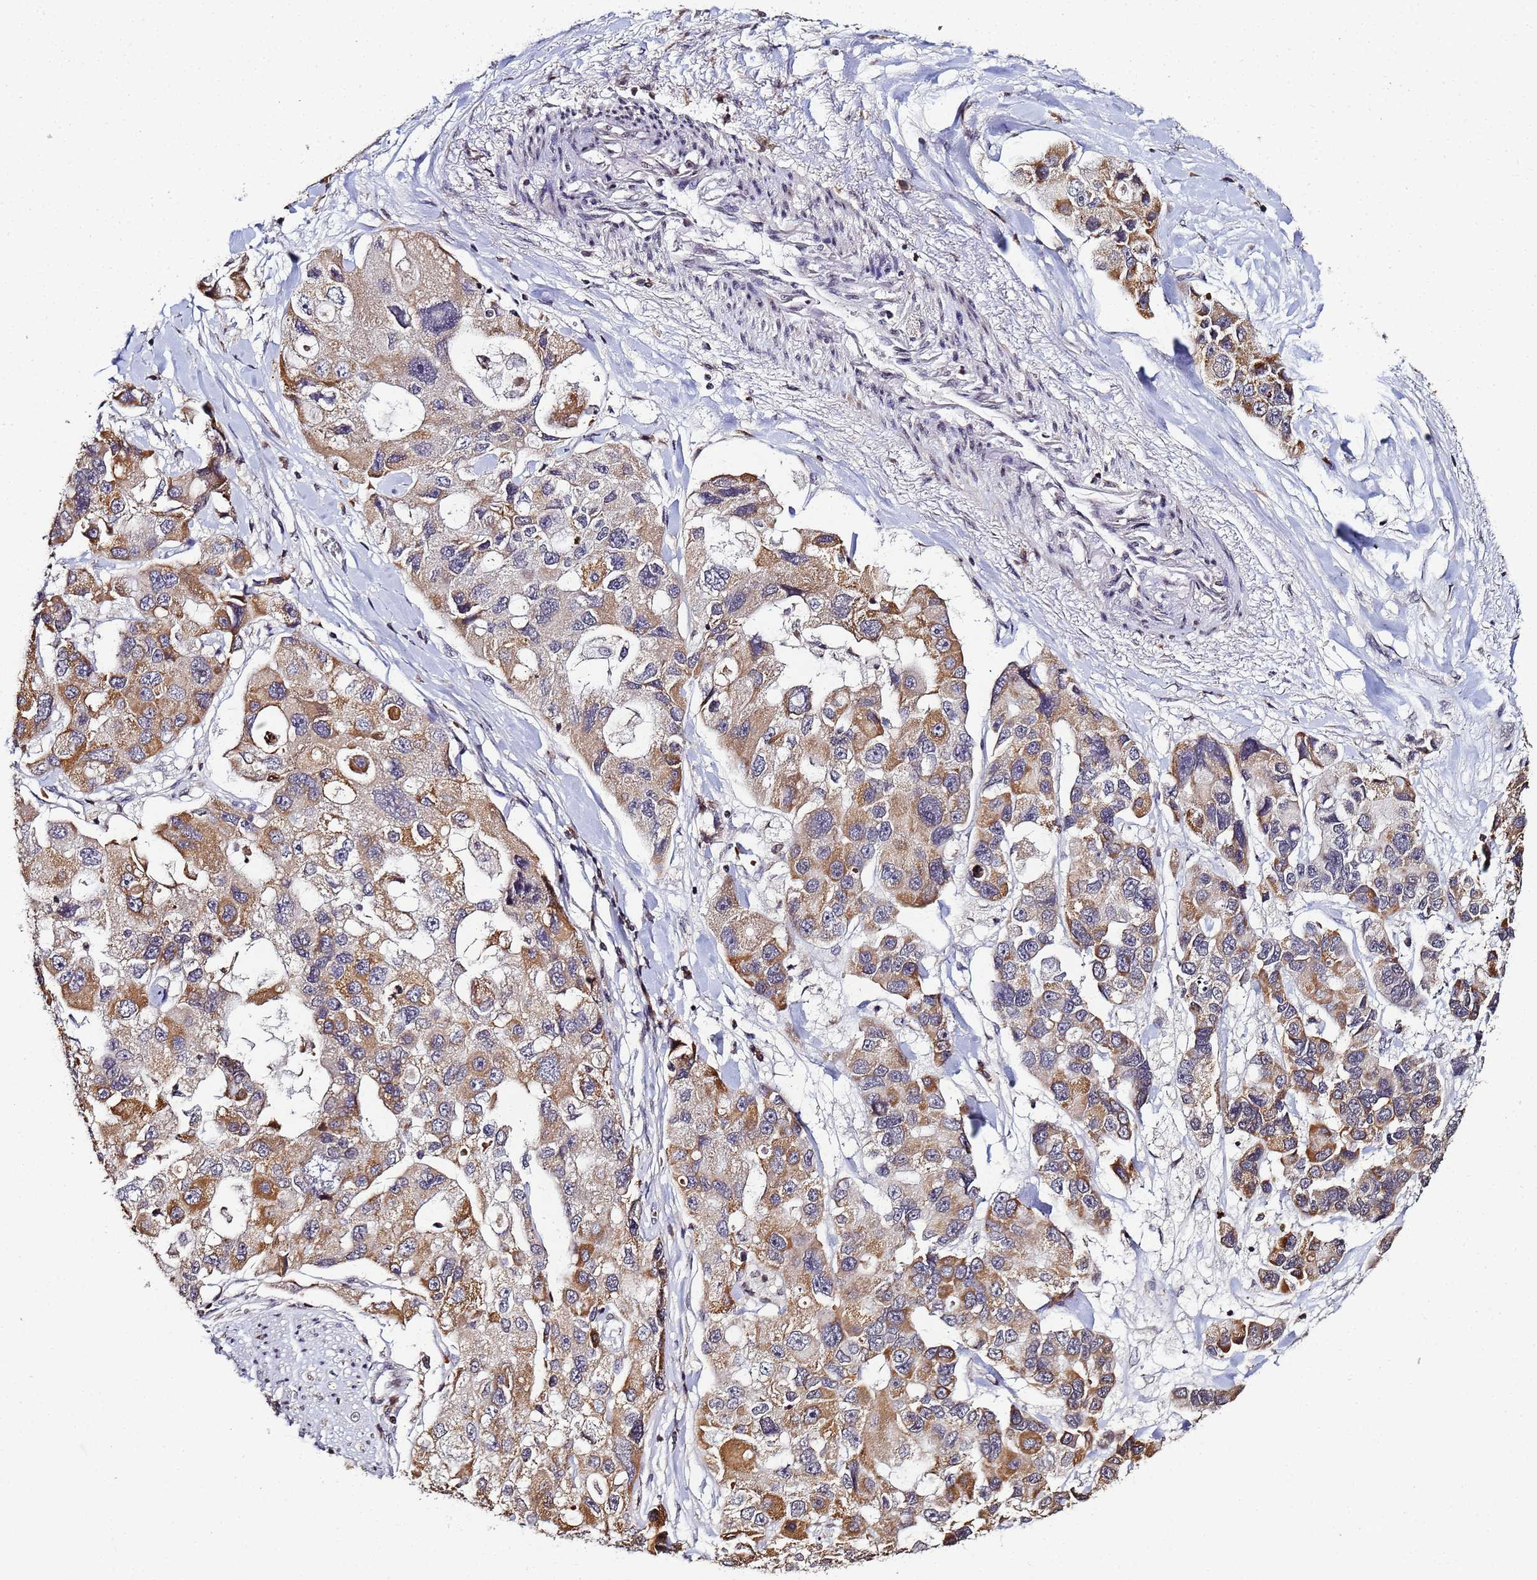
{"staining": {"intensity": "moderate", "quantity": ">75%", "location": "cytoplasmic/membranous"}, "tissue": "lung cancer", "cell_type": "Tumor cells", "image_type": "cancer", "snomed": [{"axis": "morphology", "description": "Adenocarcinoma, NOS"}, {"axis": "topography", "description": "Lung"}], "caption": "Lung adenocarcinoma was stained to show a protein in brown. There is medium levels of moderate cytoplasmic/membranous positivity in about >75% of tumor cells. Ihc stains the protein of interest in brown and the nuclei are stained blue.", "gene": "FZD4", "patient": {"sex": "female", "age": 54}}